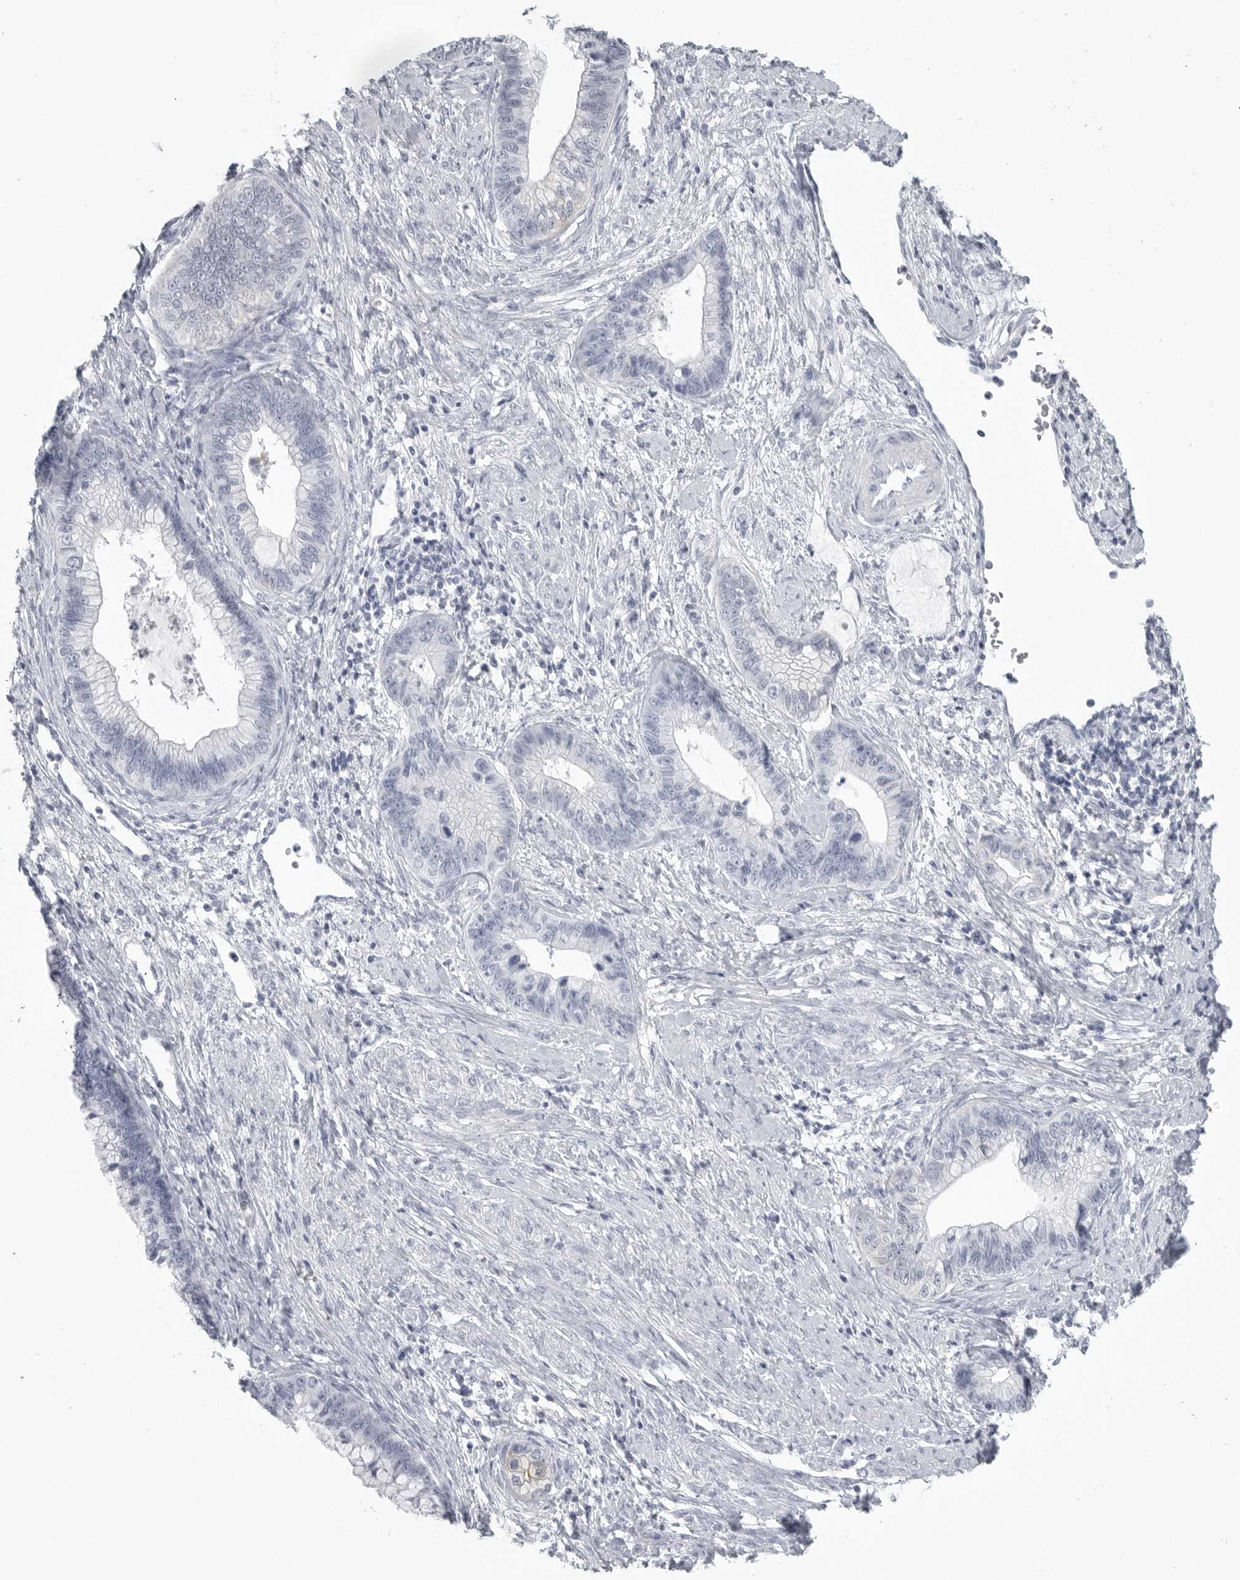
{"staining": {"intensity": "negative", "quantity": "none", "location": "none"}, "tissue": "cervical cancer", "cell_type": "Tumor cells", "image_type": "cancer", "snomed": [{"axis": "morphology", "description": "Adenocarcinoma, NOS"}, {"axis": "topography", "description": "Cervix"}], "caption": "Micrograph shows no significant protein positivity in tumor cells of adenocarcinoma (cervical).", "gene": "LY6D", "patient": {"sex": "female", "age": 44}}